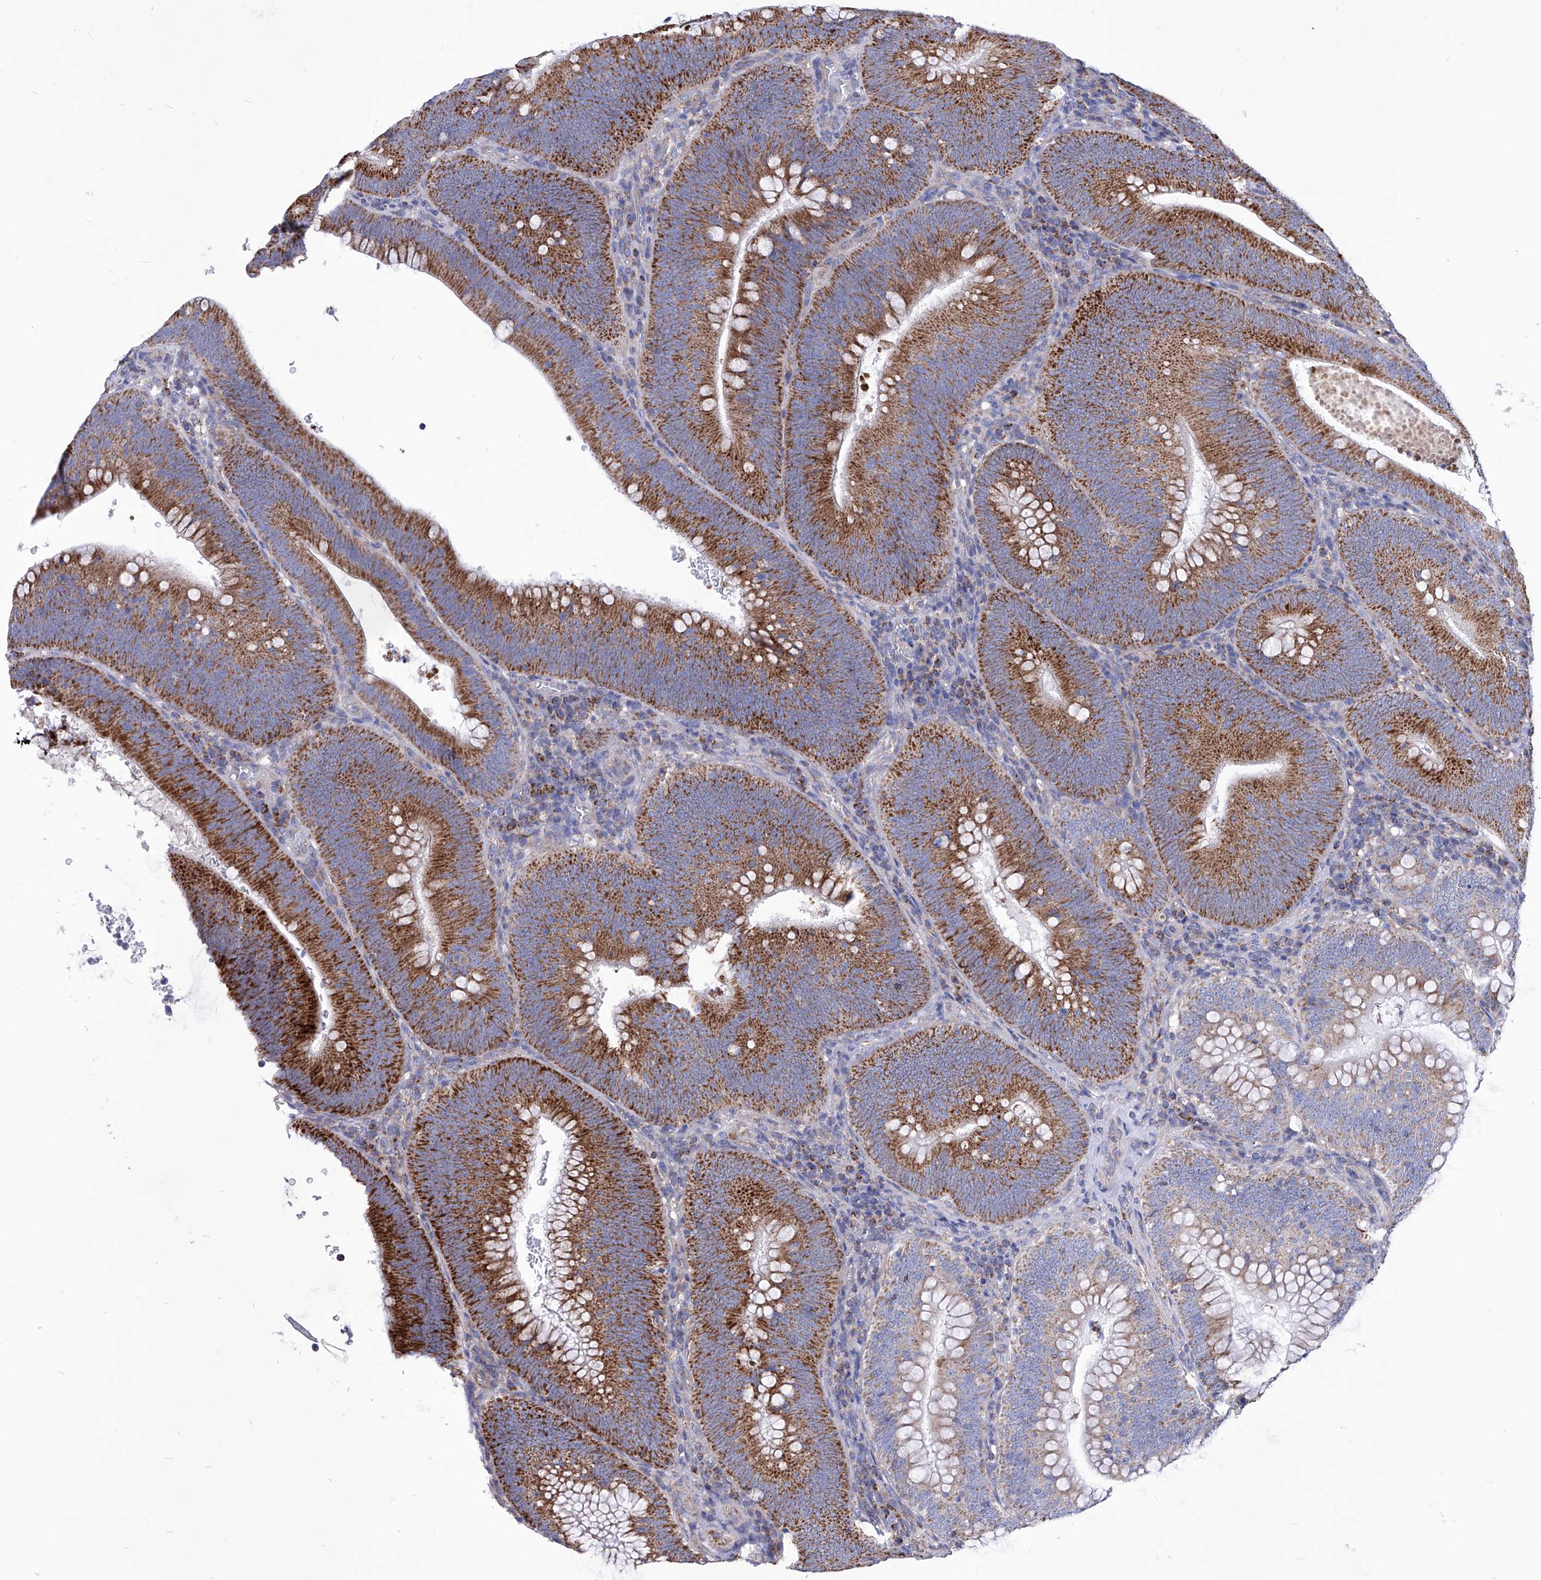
{"staining": {"intensity": "strong", "quantity": ">75%", "location": "cytoplasmic/membranous"}, "tissue": "colorectal cancer", "cell_type": "Tumor cells", "image_type": "cancer", "snomed": [{"axis": "morphology", "description": "Normal tissue, NOS"}, {"axis": "topography", "description": "Colon"}], "caption": "Immunohistochemical staining of human colorectal cancer exhibits strong cytoplasmic/membranous protein expression in about >75% of tumor cells.", "gene": "HRNR", "patient": {"sex": "female", "age": 82}}